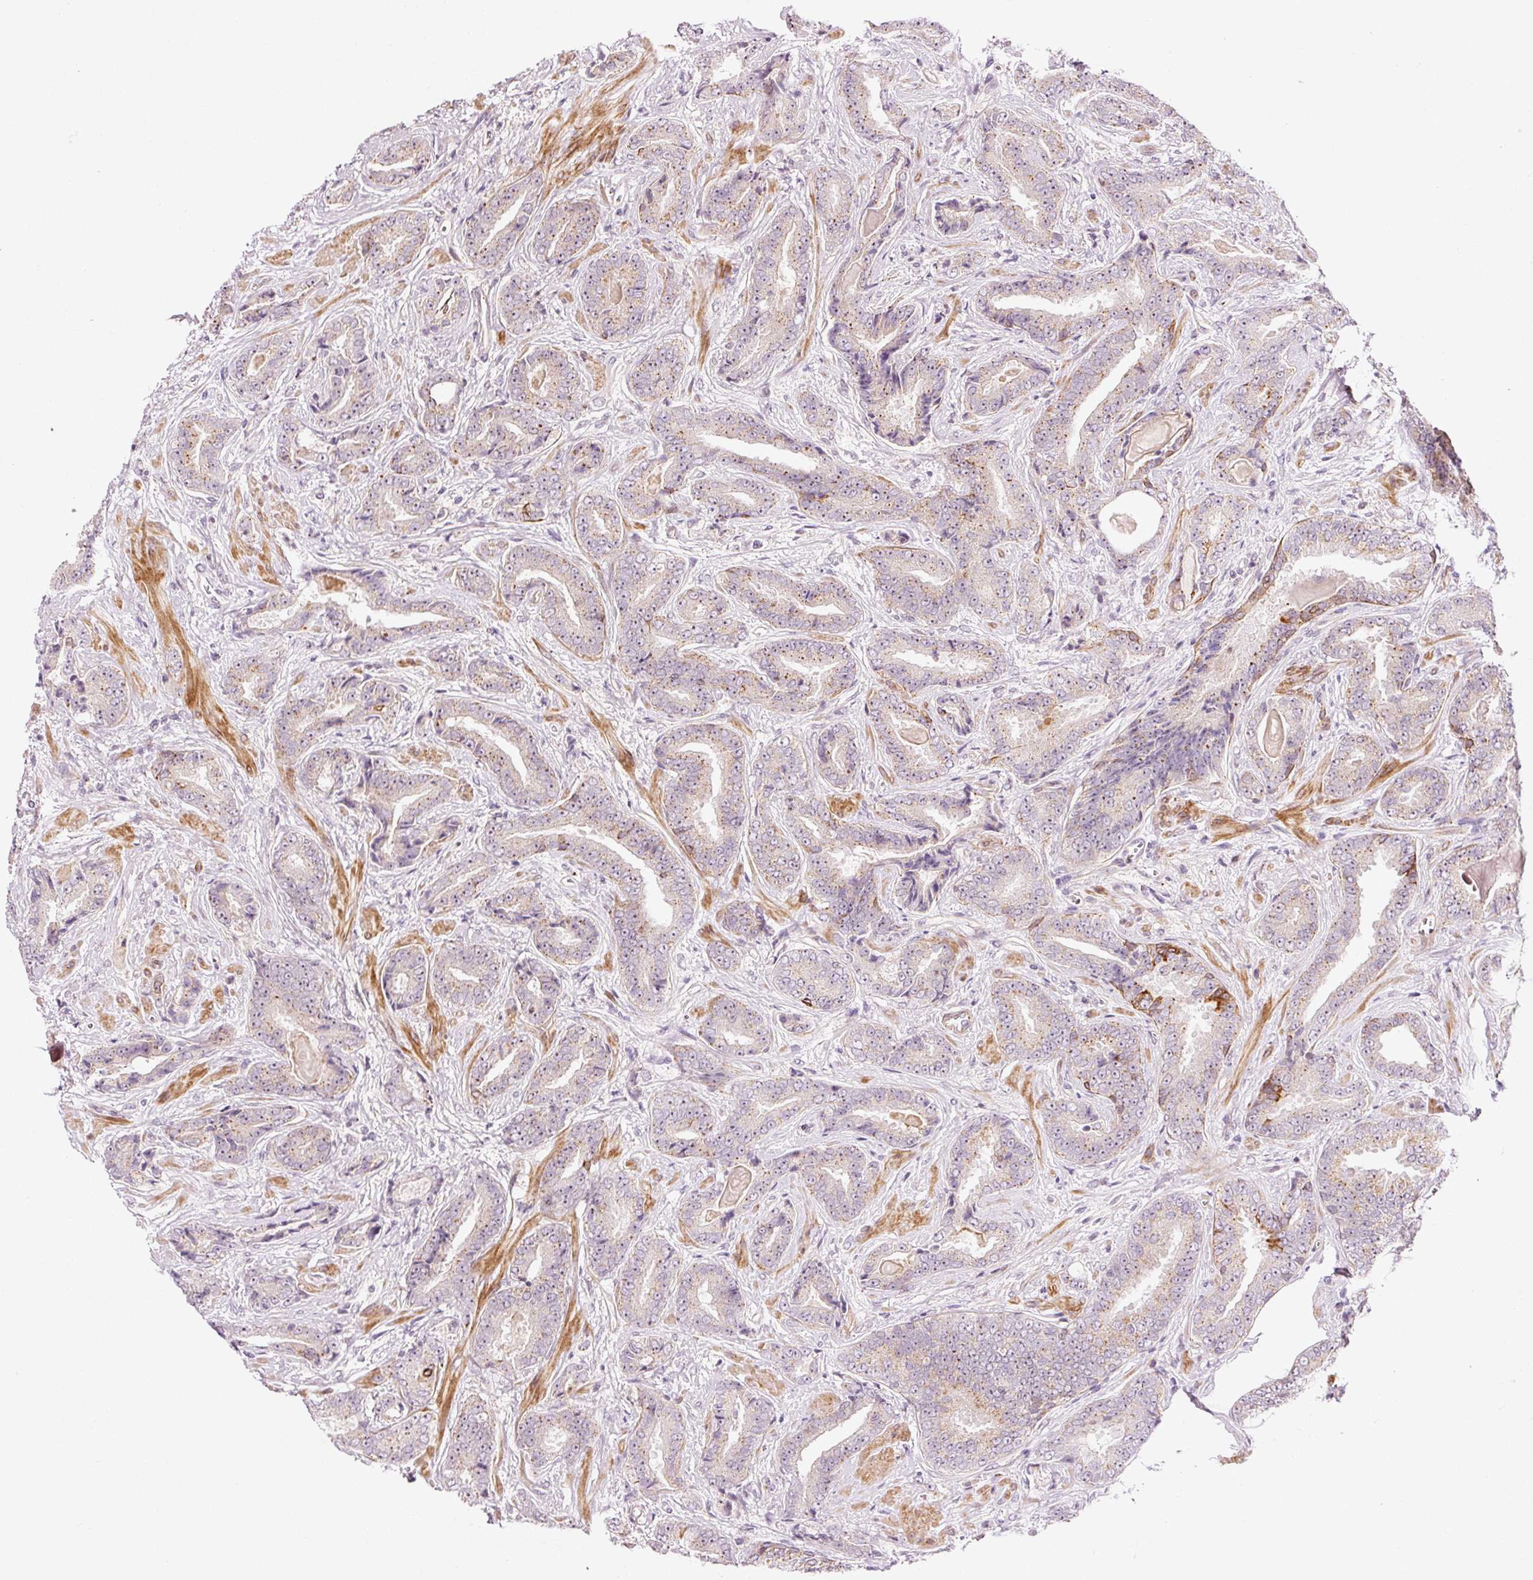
{"staining": {"intensity": "weak", "quantity": "25%-75%", "location": "cytoplasmic/membranous"}, "tissue": "prostate cancer", "cell_type": "Tumor cells", "image_type": "cancer", "snomed": [{"axis": "morphology", "description": "Adenocarcinoma, Low grade"}, {"axis": "topography", "description": "Prostate"}], "caption": "Human prostate adenocarcinoma (low-grade) stained with a protein marker demonstrates weak staining in tumor cells.", "gene": "ANKRD20A1", "patient": {"sex": "male", "age": 62}}